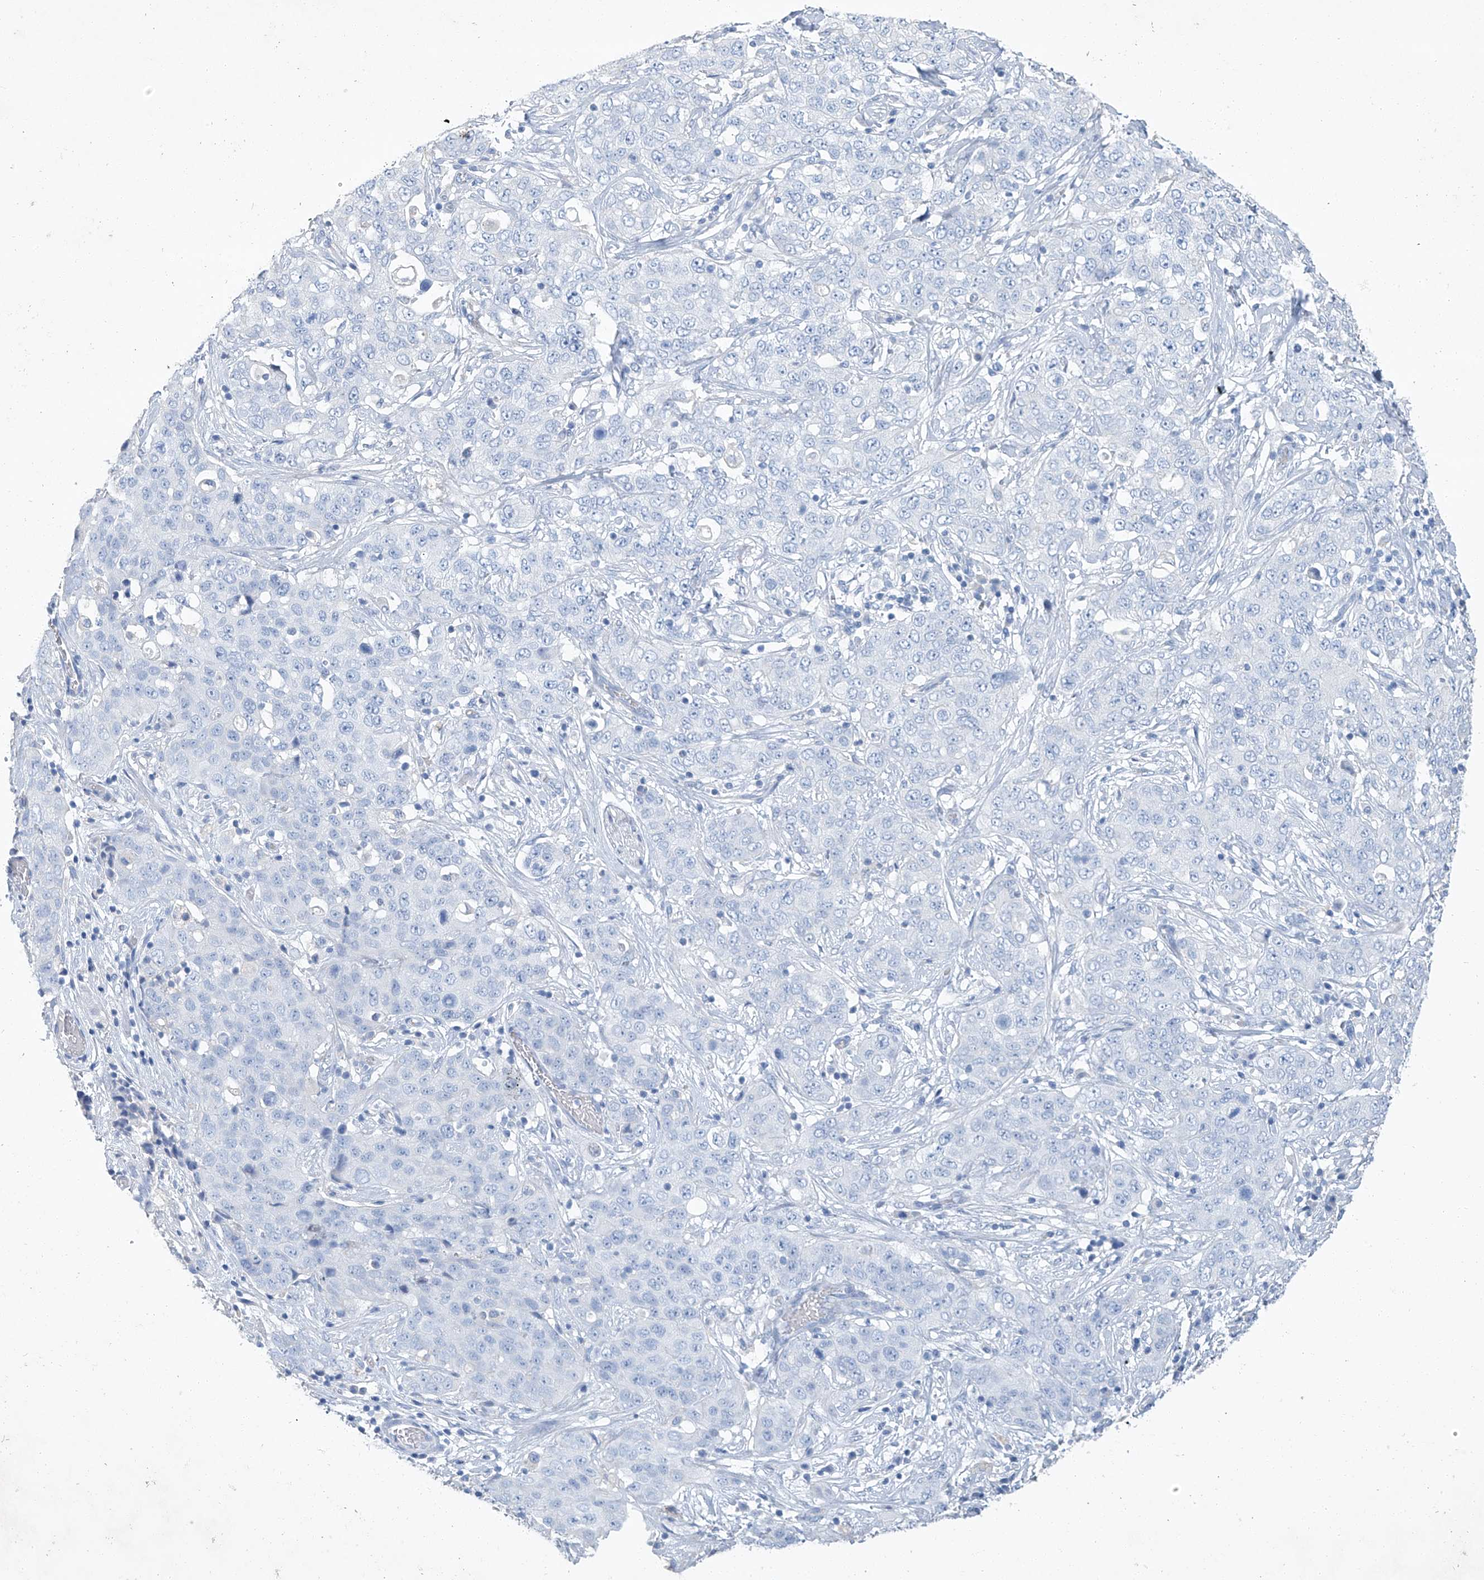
{"staining": {"intensity": "negative", "quantity": "none", "location": "none"}, "tissue": "stomach cancer", "cell_type": "Tumor cells", "image_type": "cancer", "snomed": [{"axis": "morphology", "description": "Normal tissue, NOS"}, {"axis": "morphology", "description": "Adenocarcinoma, NOS"}, {"axis": "topography", "description": "Lymph node"}, {"axis": "topography", "description": "Stomach"}], "caption": "Immunohistochemical staining of stomach cancer shows no significant staining in tumor cells.", "gene": "C1orf87", "patient": {"sex": "male", "age": 48}}